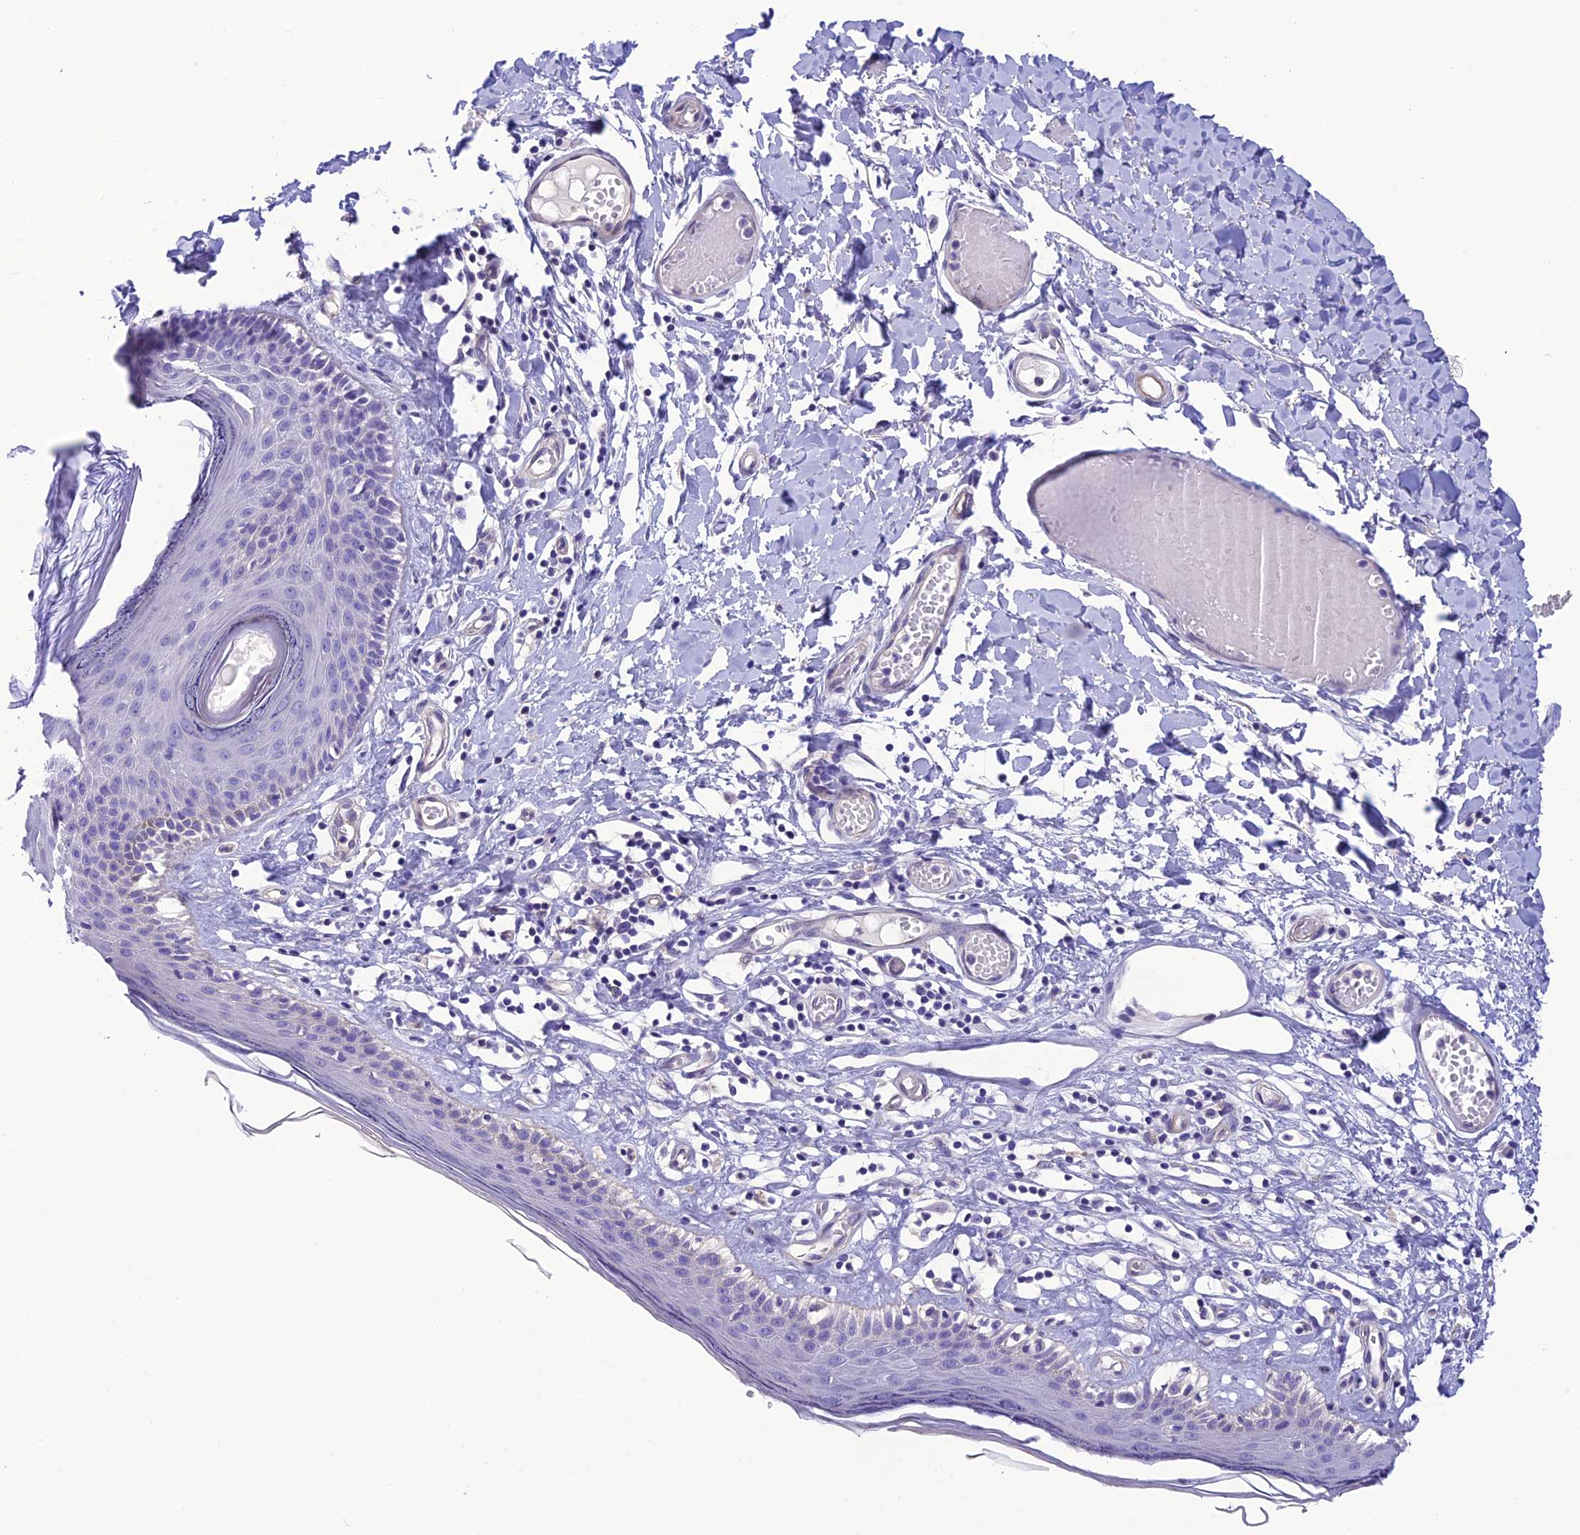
{"staining": {"intensity": "negative", "quantity": "none", "location": "none"}, "tissue": "skin", "cell_type": "Epidermal cells", "image_type": "normal", "snomed": [{"axis": "morphology", "description": "Normal tissue, NOS"}, {"axis": "topography", "description": "Adipose tissue"}, {"axis": "topography", "description": "Vascular tissue"}, {"axis": "topography", "description": "Vulva"}, {"axis": "topography", "description": "Peripheral nerve tissue"}], "caption": "A micrograph of human skin is negative for staining in epidermal cells. The staining was performed using DAB (3,3'-diaminobenzidine) to visualize the protein expression in brown, while the nuclei were stained in blue with hematoxylin (Magnification: 20x).", "gene": "C17orf67", "patient": {"sex": "female", "age": 86}}